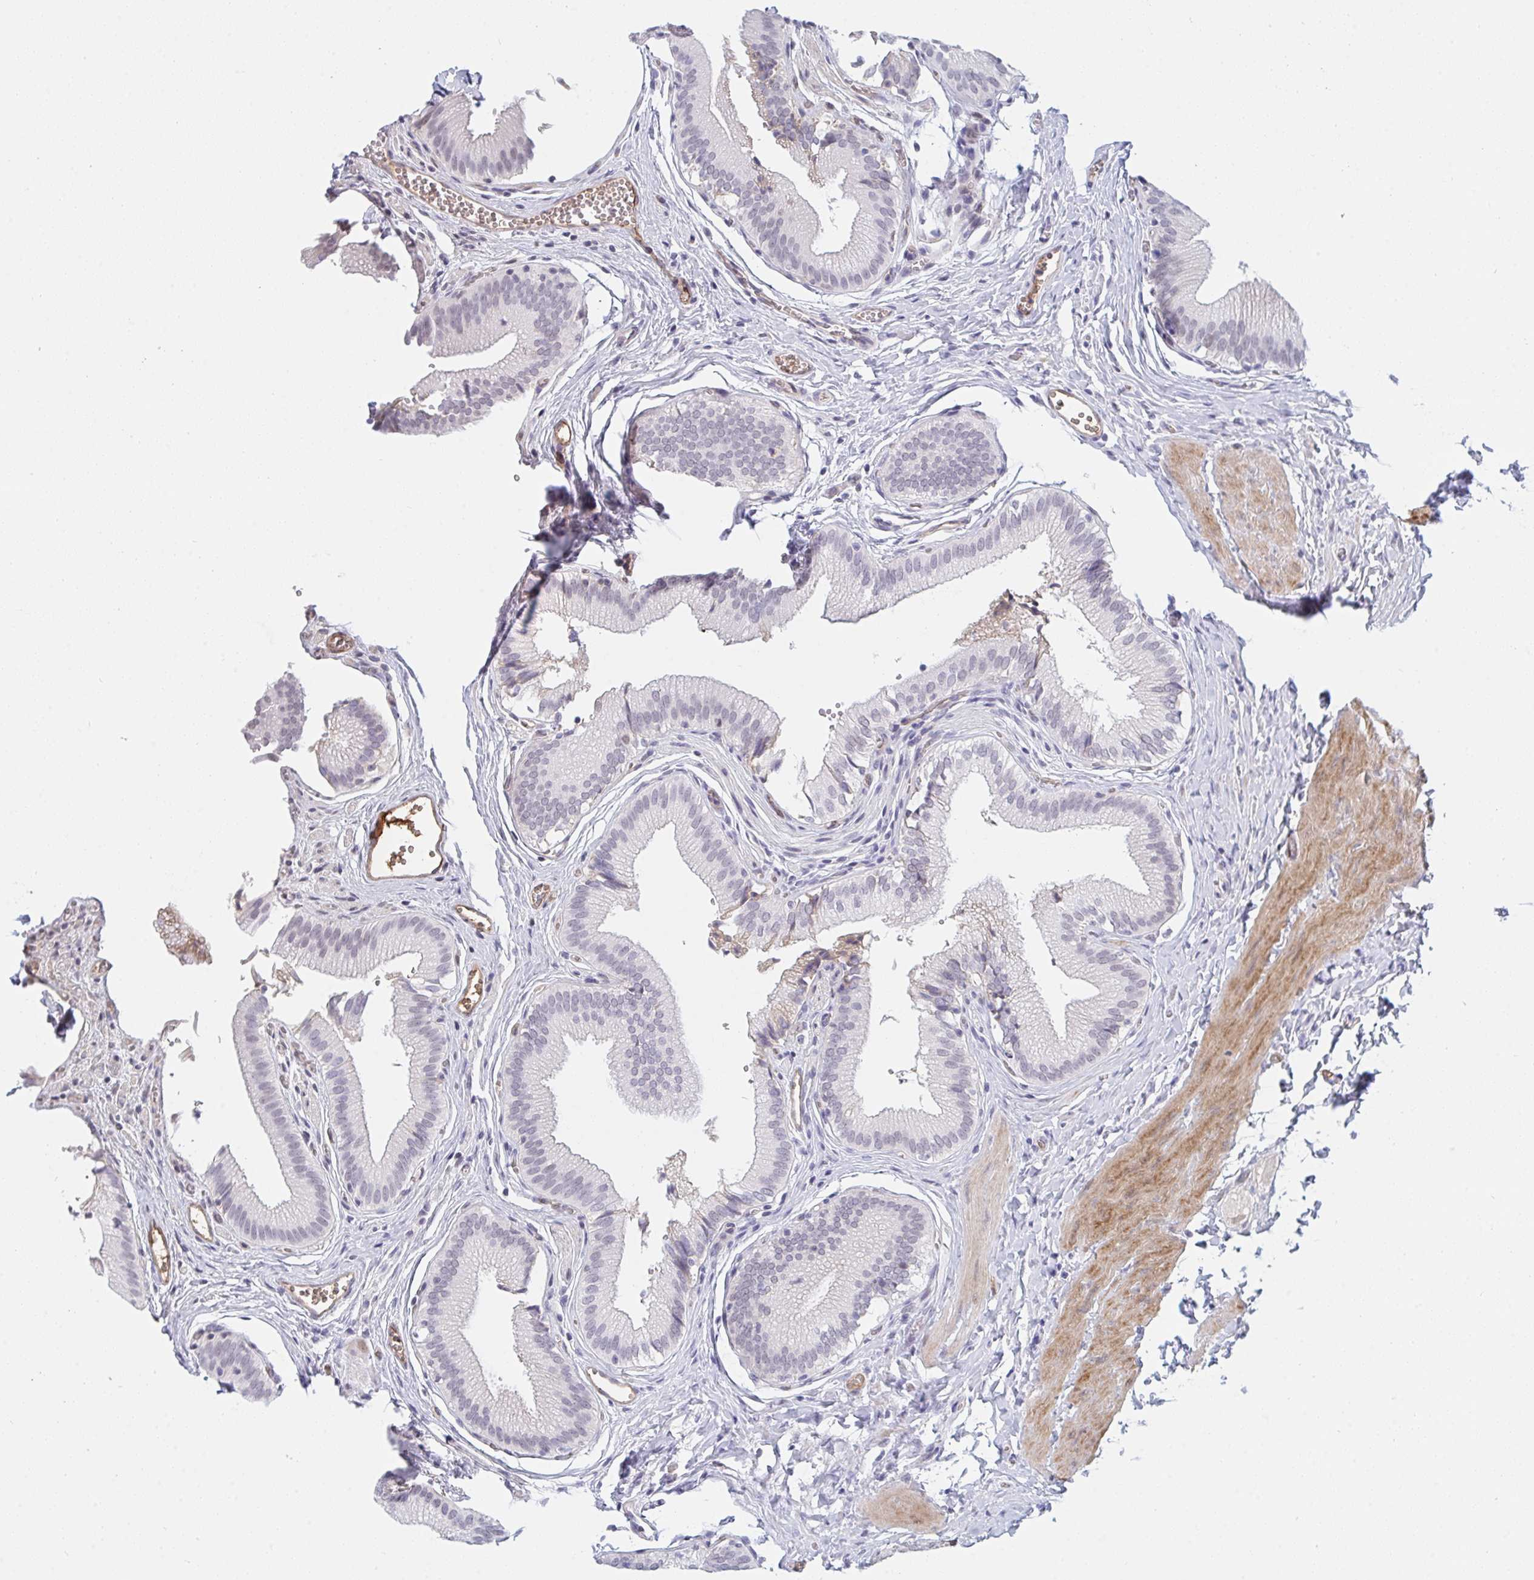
{"staining": {"intensity": "weak", "quantity": "25%-75%", "location": "nuclear"}, "tissue": "gallbladder", "cell_type": "Glandular cells", "image_type": "normal", "snomed": [{"axis": "morphology", "description": "Normal tissue, NOS"}, {"axis": "topography", "description": "Gallbladder"}, {"axis": "topography", "description": "Peripheral nerve tissue"}], "caption": "Brown immunohistochemical staining in unremarkable gallbladder demonstrates weak nuclear staining in about 25%-75% of glandular cells. (Stains: DAB in brown, nuclei in blue, Microscopy: brightfield microscopy at high magnification).", "gene": "DSCAML1", "patient": {"sex": "male", "age": 17}}